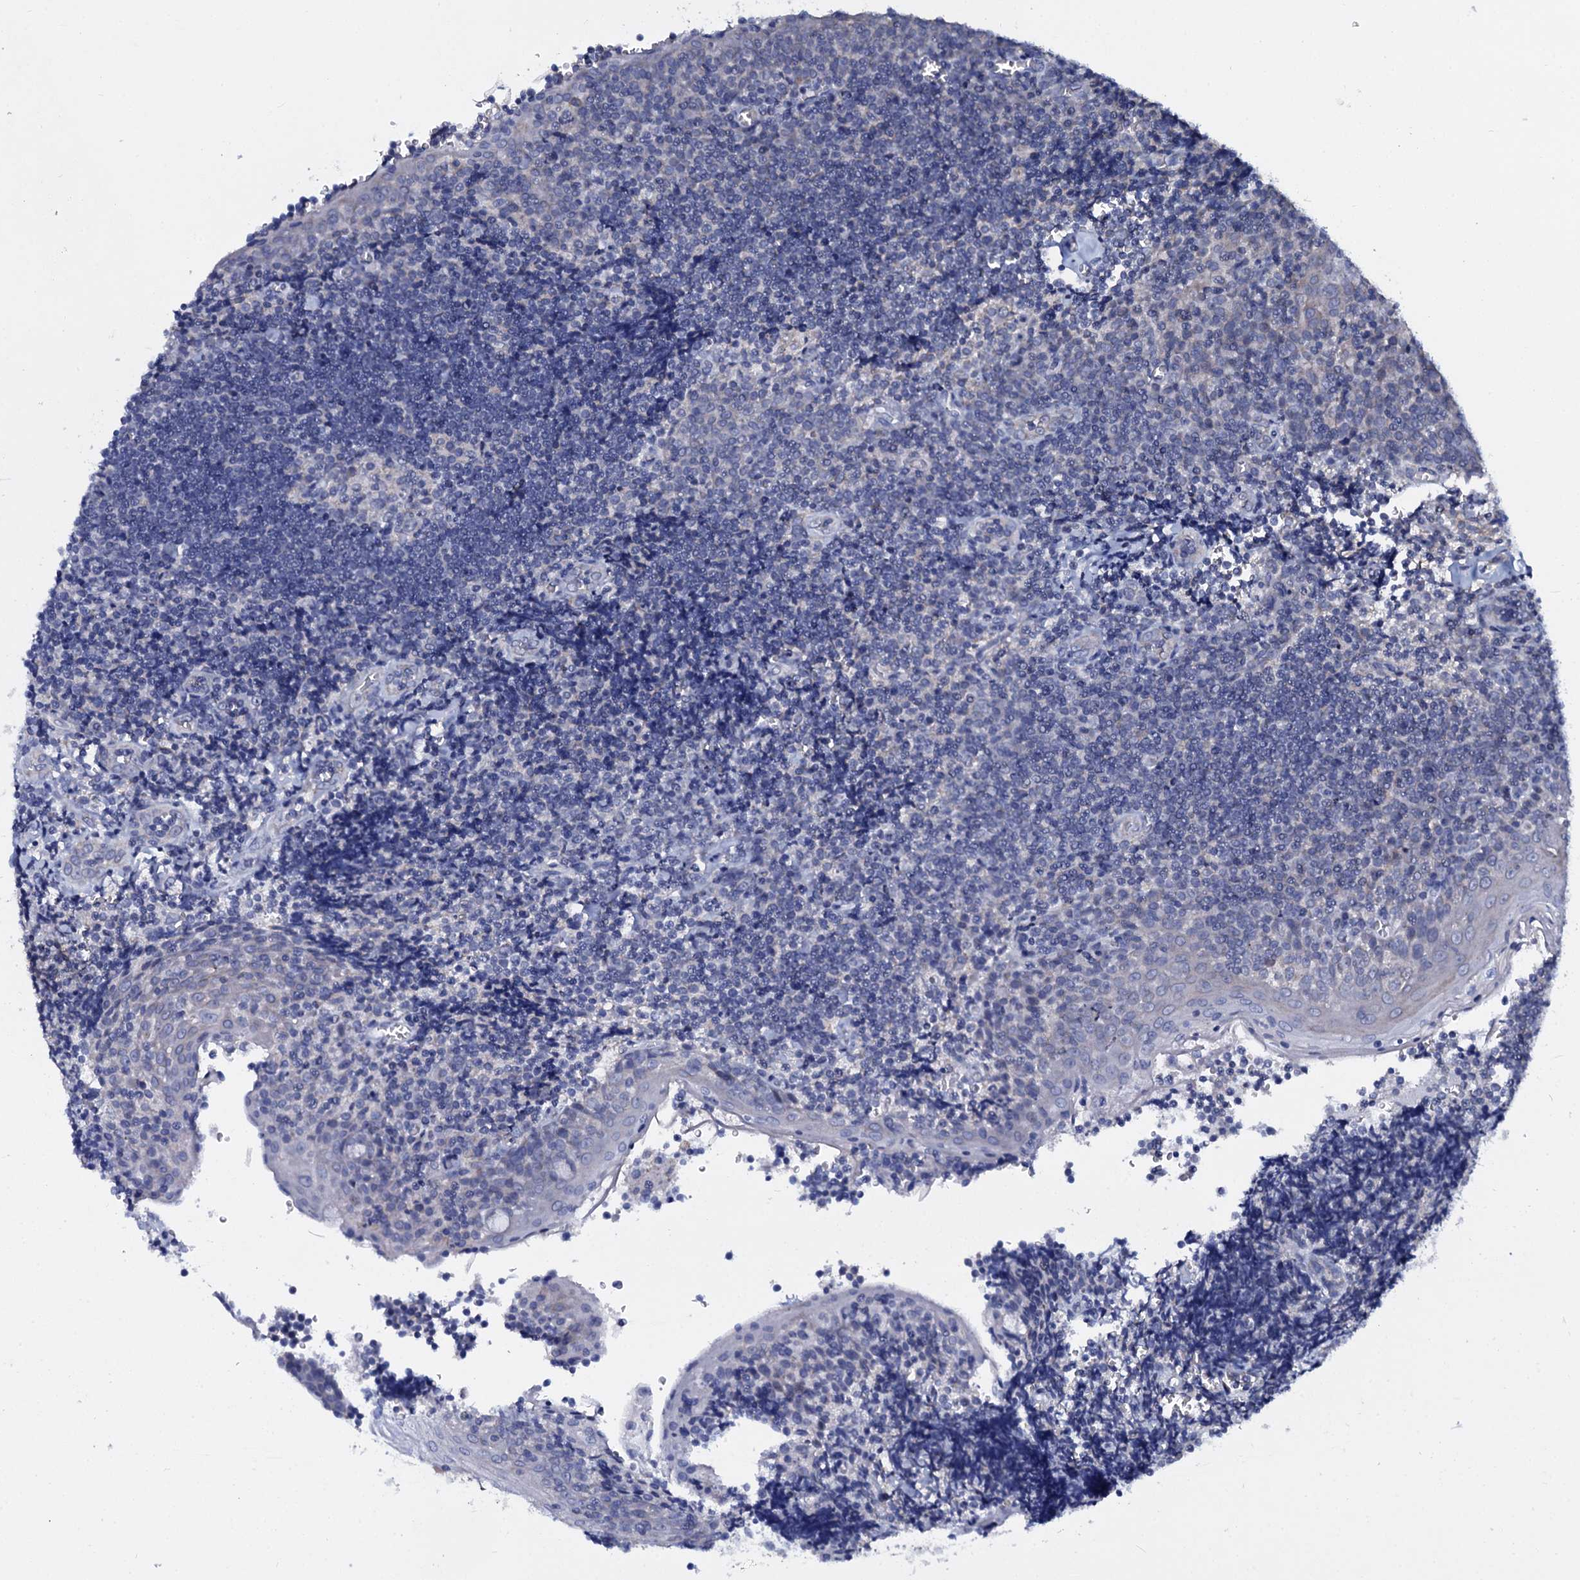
{"staining": {"intensity": "negative", "quantity": "none", "location": "none"}, "tissue": "tonsil", "cell_type": "Germinal center cells", "image_type": "normal", "snomed": [{"axis": "morphology", "description": "Normal tissue, NOS"}, {"axis": "topography", "description": "Tonsil"}], "caption": "Immunohistochemistry photomicrograph of unremarkable human tonsil stained for a protein (brown), which demonstrates no expression in germinal center cells.", "gene": "SLC37A4", "patient": {"sex": "male", "age": 27}}